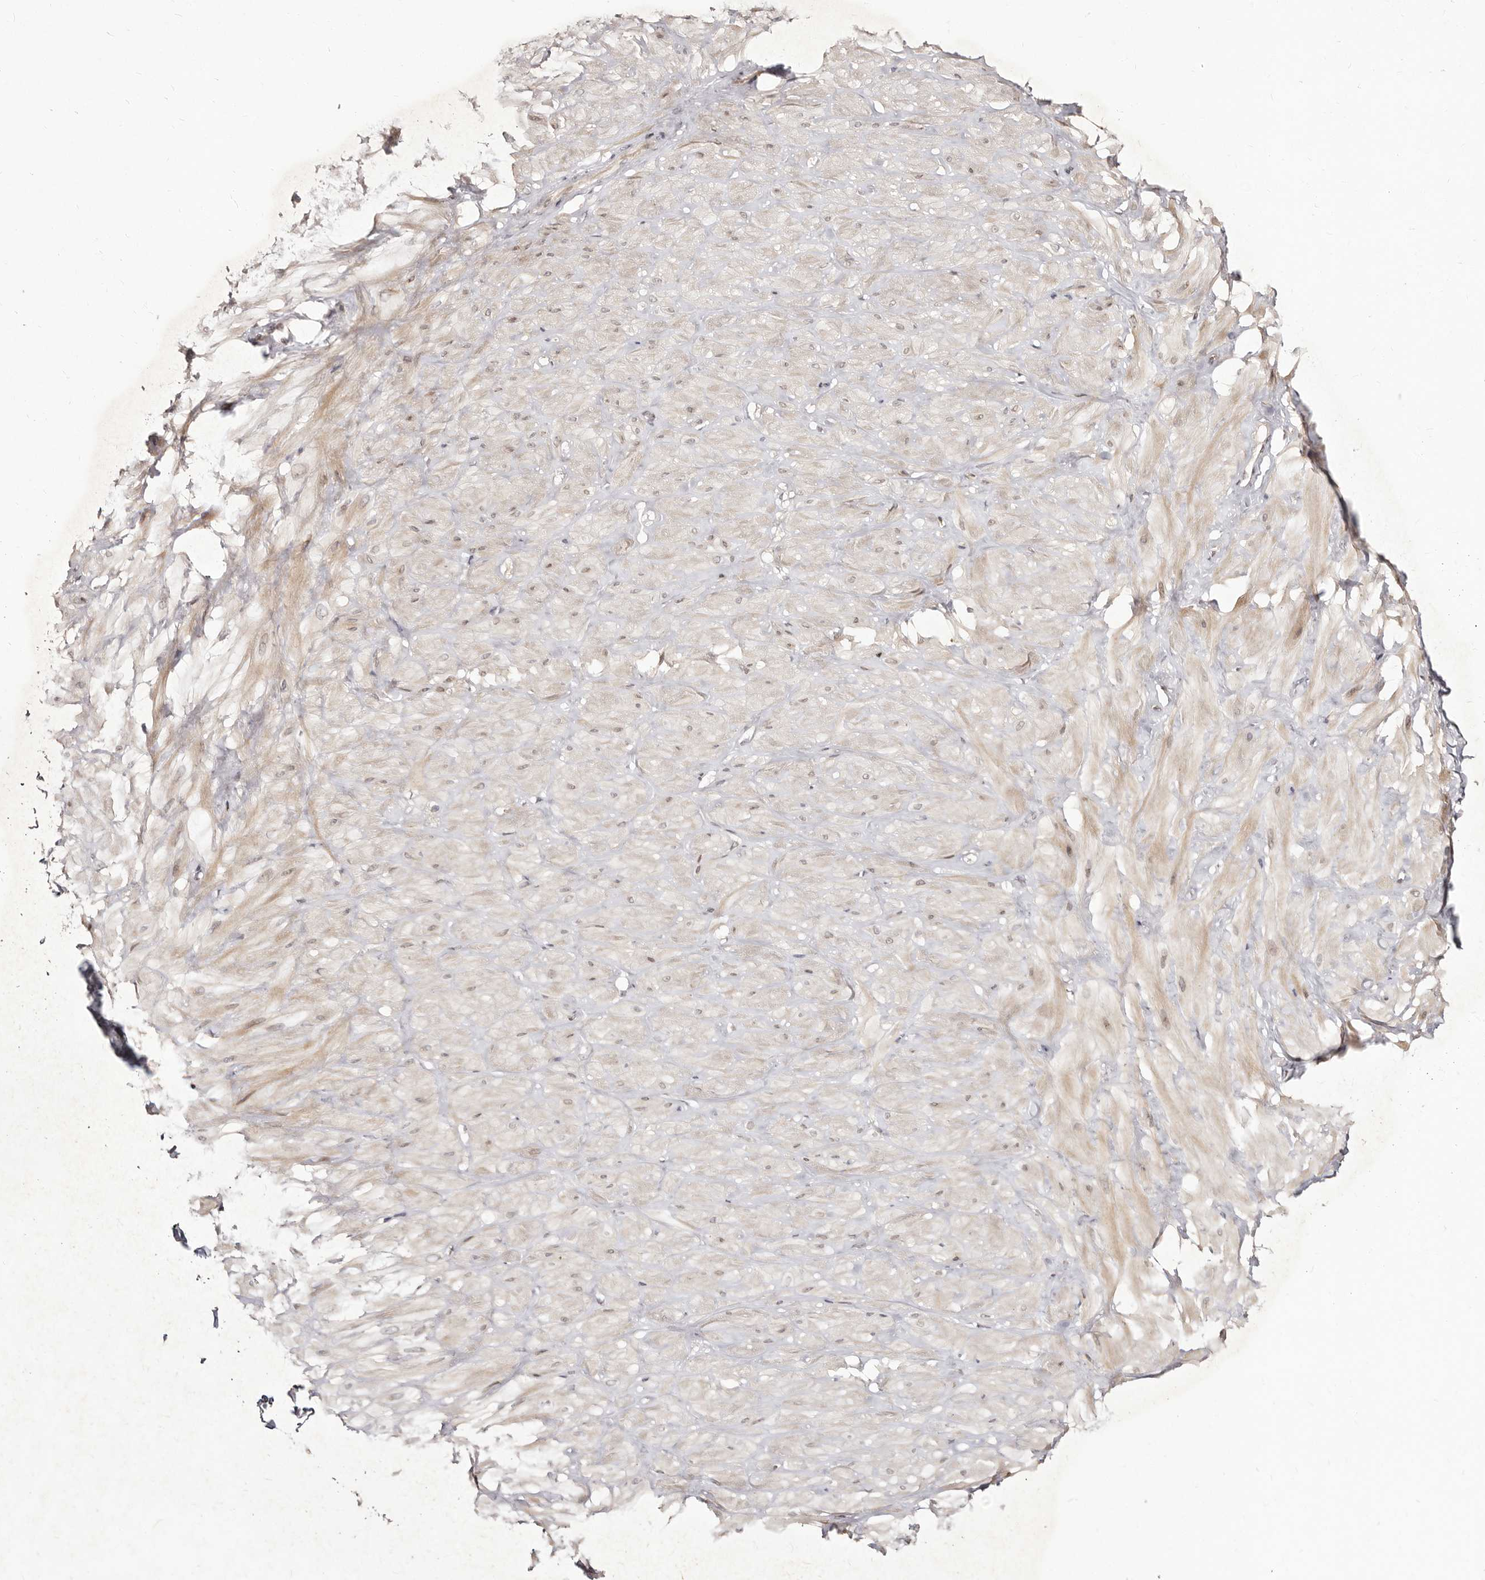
{"staining": {"intensity": "weak", "quantity": "<25%", "location": "cytoplasmic/membranous"}, "tissue": "adipose tissue", "cell_type": "Adipocytes", "image_type": "normal", "snomed": [{"axis": "morphology", "description": "Normal tissue, NOS"}, {"axis": "topography", "description": "Adipose tissue"}, {"axis": "topography", "description": "Vascular tissue"}, {"axis": "topography", "description": "Peripheral nerve tissue"}], "caption": "IHC image of benign human adipose tissue stained for a protein (brown), which shows no staining in adipocytes.", "gene": "LCORL", "patient": {"sex": "male", "age": 25}}